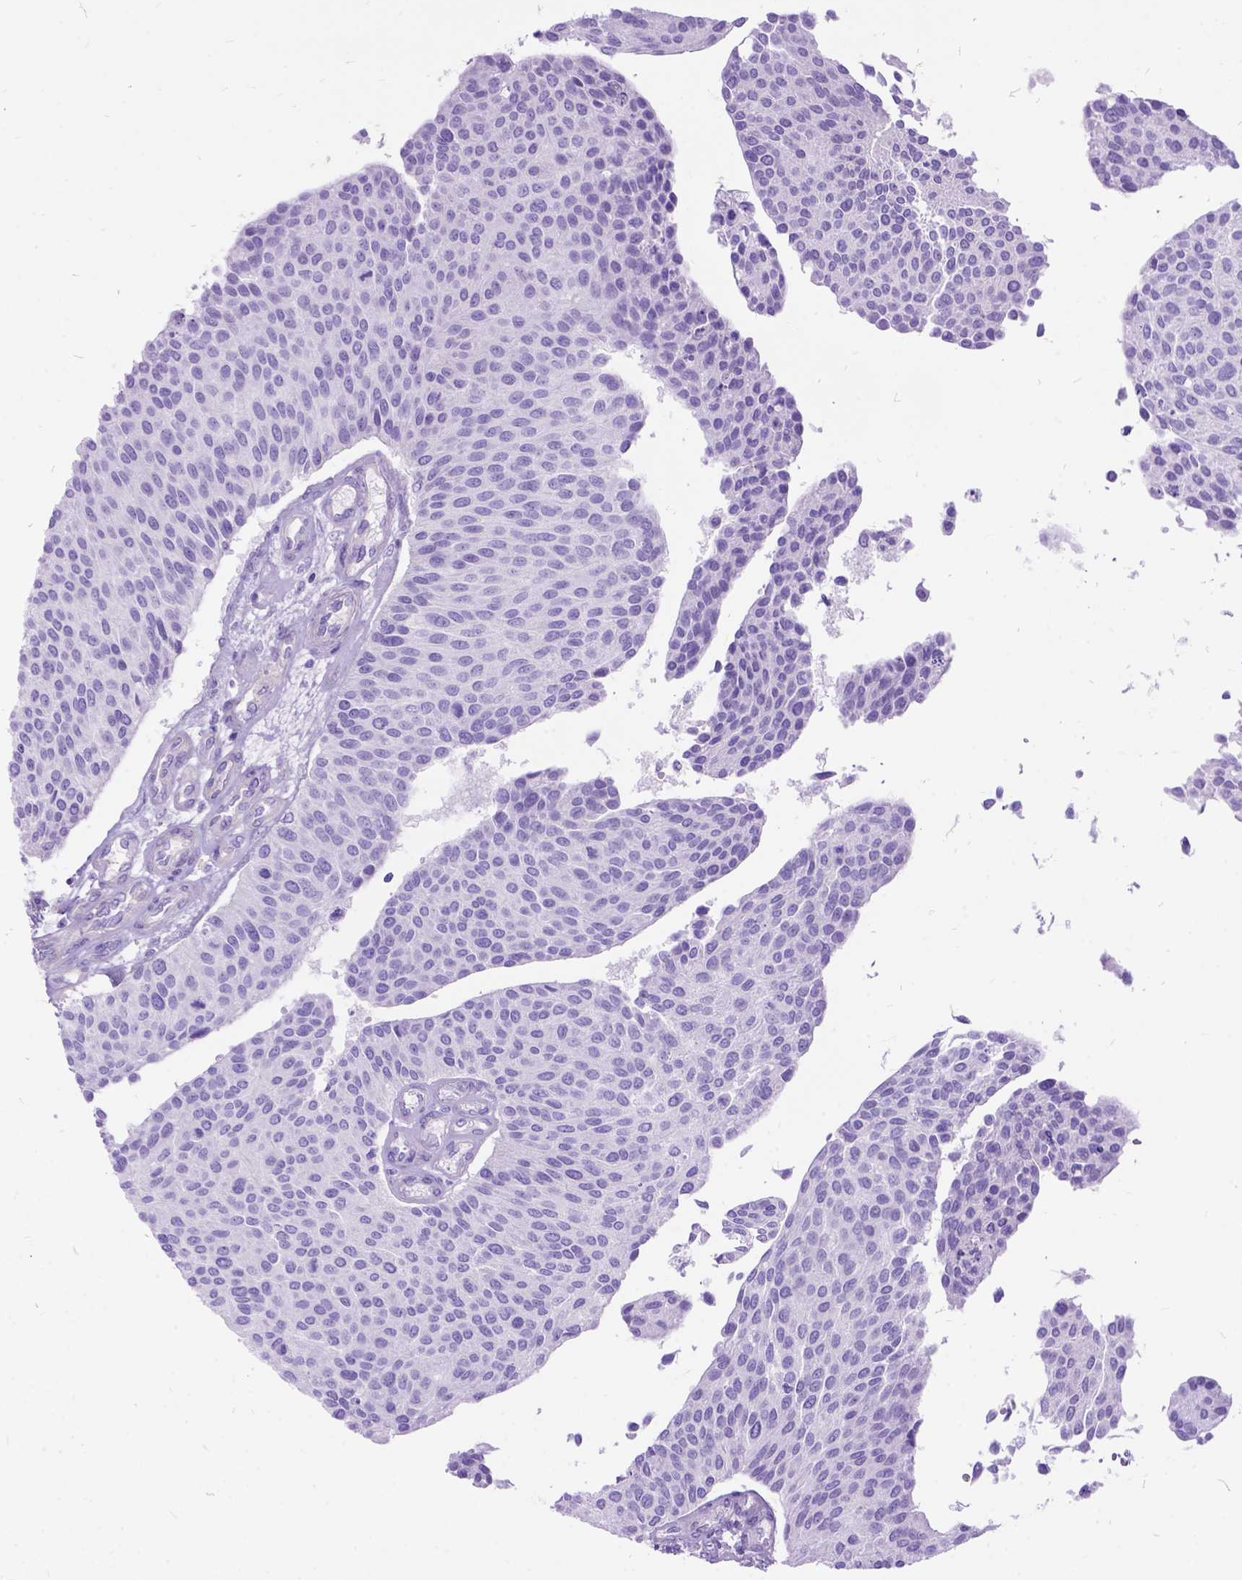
{"staining": {"intensity": "negative", "quantity": "none", "location": "none"}, "tissue": "urothelial cancer", "cell_type": "Tumor cells", "image_type": "cancer", "snomed": [{"axis": "morphology", "description": "Urothelial carcinoma, NOS"}, {"axis": "topography", "description": "Urinary bladder"}], "caption": "This is a micrograph of immunohistochemistry staining of urothelial cancer, which shows no expression in tumor cells. (Stains: DAB immunohistochemistry (IHC) with hematoxylin counter stain, Microscopy: brightfield microscopy at high magnification).", "gene": "ARL9", "patient": {"sex": "male", "age": 55}}